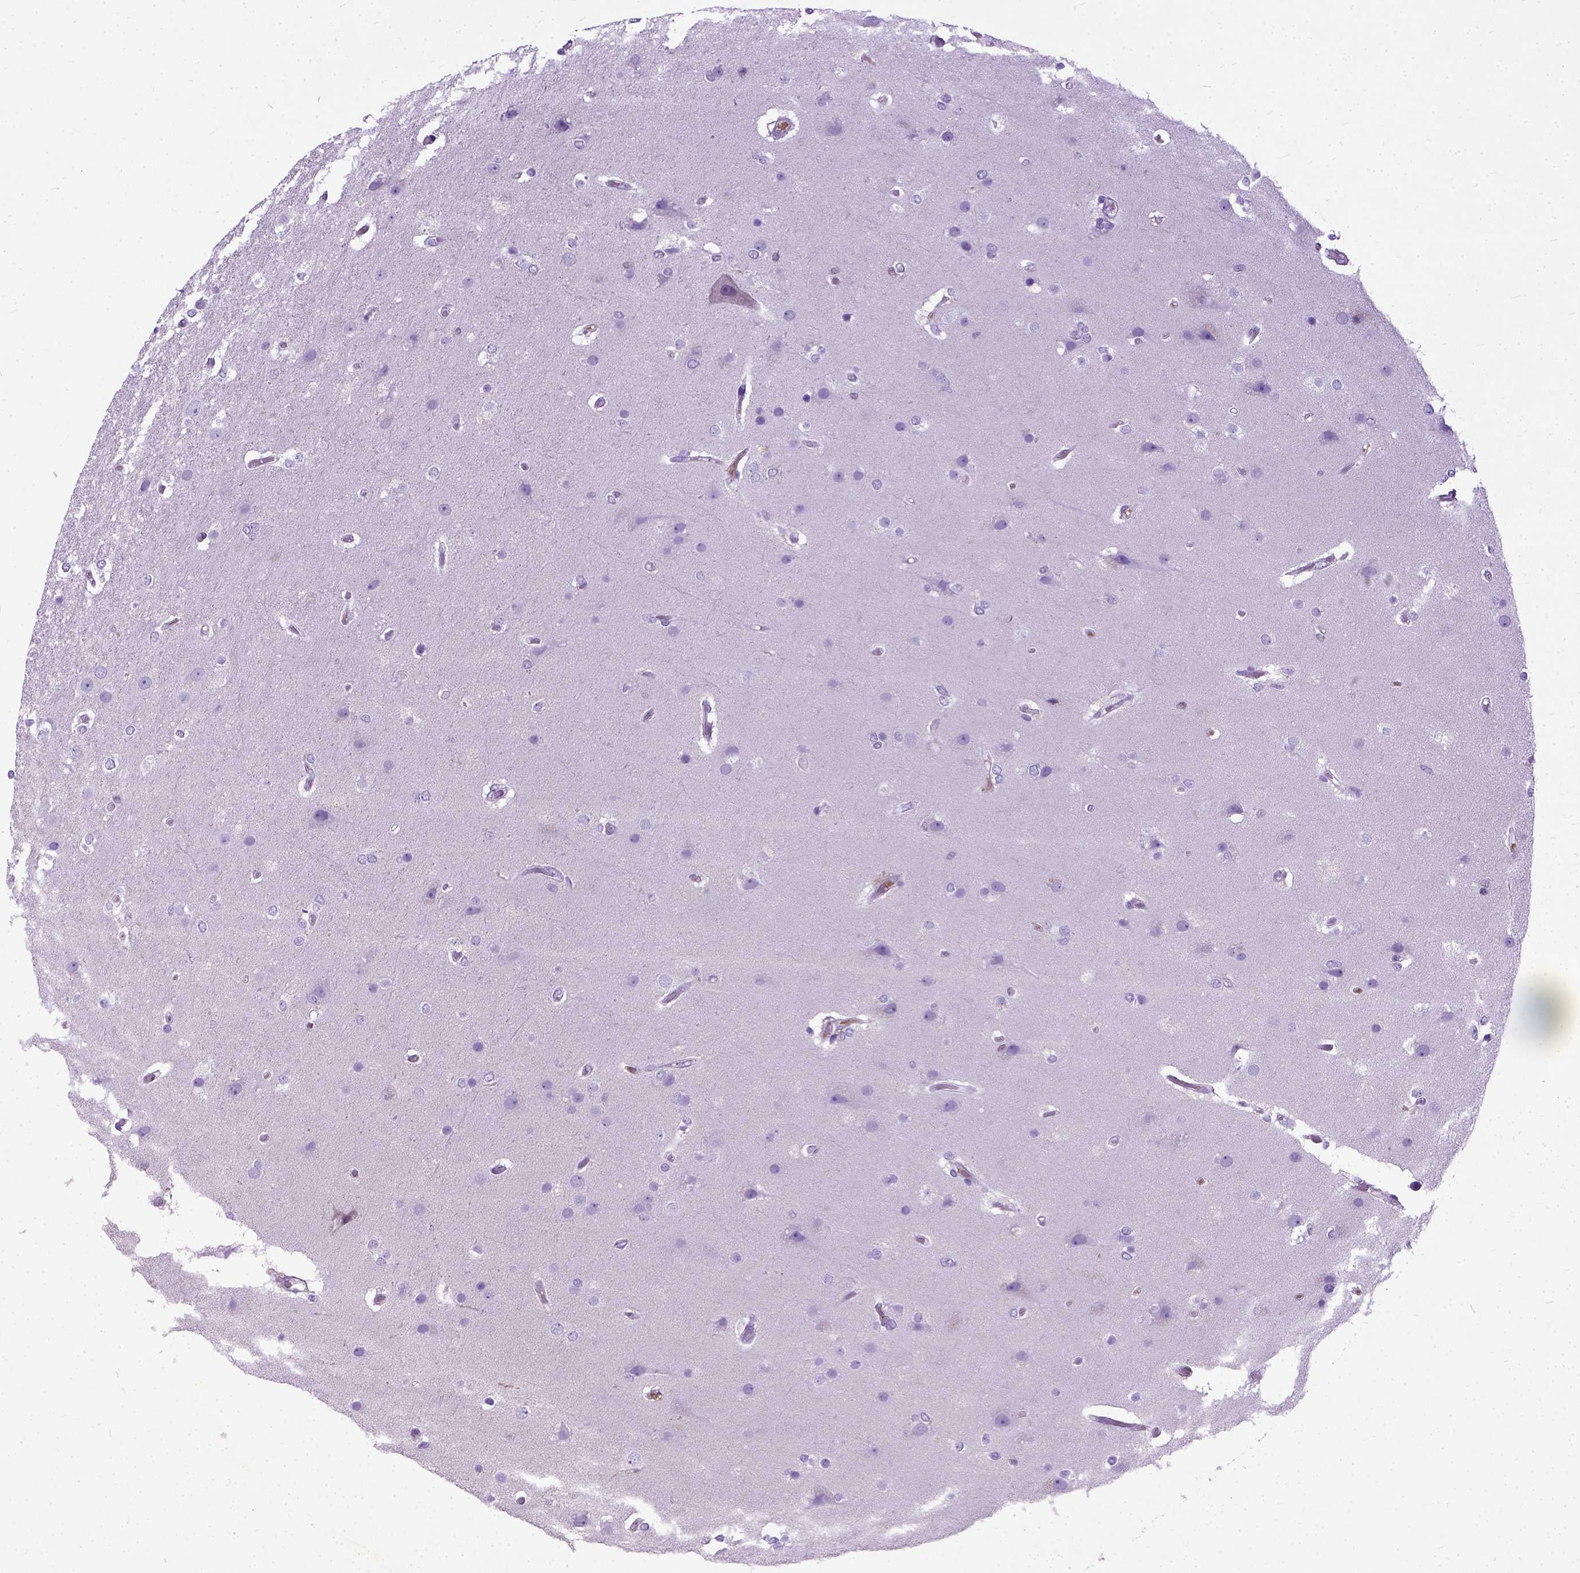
{"staining": {"intensity": "negative", "quantity": "none", "location": "none"}, "tissue": "glioma", "cell_type": "Tumor cells", "image_type": "cancer", "snomed": [{"axis": "morphology", "description": "Glioma, malignant, High grade"}, {"axis": "topography", "description": "Brain"}], "caption": "High power microscopy photomicrograph of an IHC photomicrograph of malignant glioma (high-grade), revealing no significant positivity in tumor cells.", "gene": "ADAMTS8", "patient": {"sex": "female", "age": 61}}